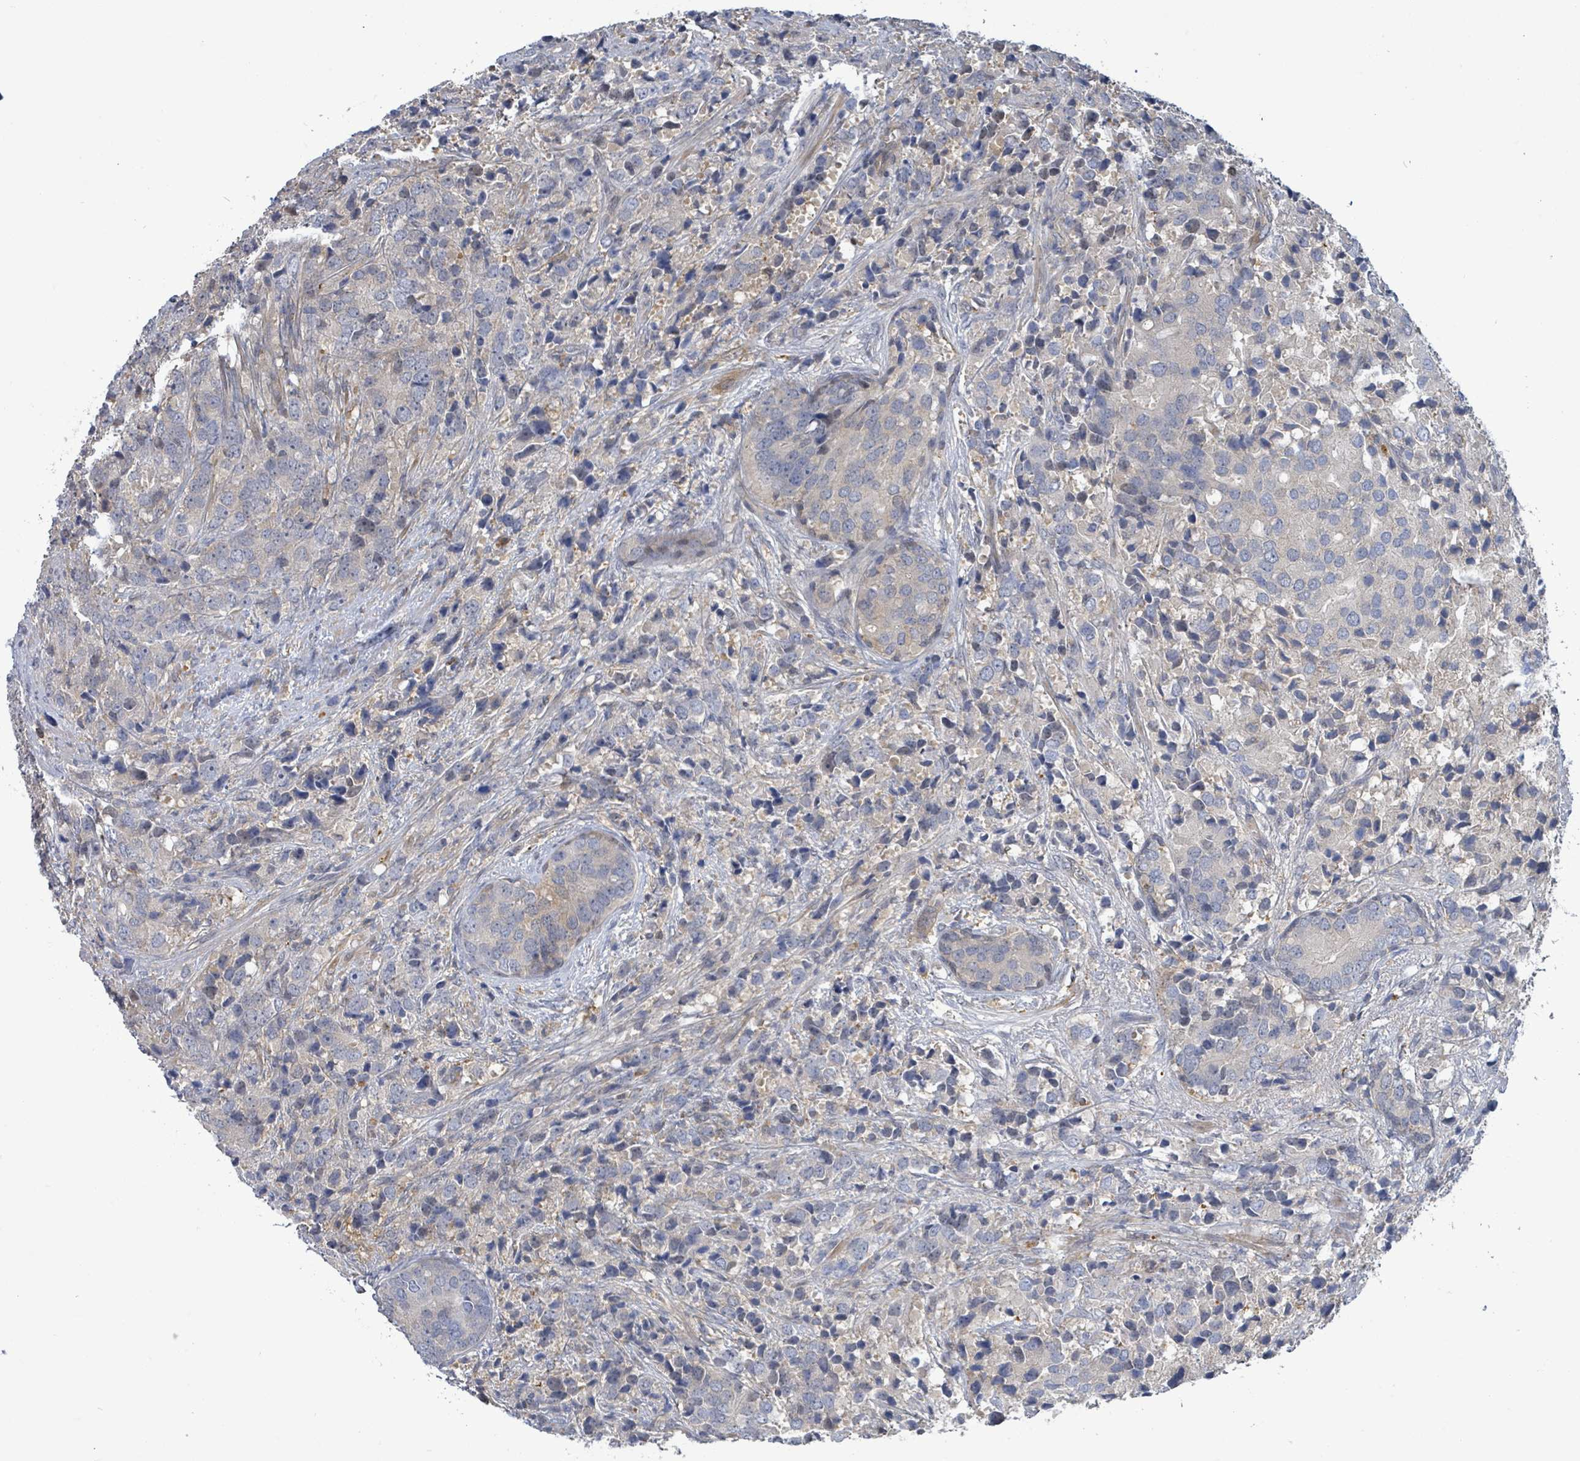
{"staining": {"intensity": "negative", "quantity": "none", "location": "none"}, "tissue": "prostate cancer", "cell_type": "Tumor cells", "image_type": "cancer", "snomed": [{"axis": "morphology", "description": "Adenocarcinoma, High grade"}, {"axis": "topography", "description": "Prostate"}], "caption": "DAB (3,3'-diaminobenzidine) immunohistochemical staining of prostate high-grade adenocarcinoma shows no significant staining in tumor cells.", "gene": "PGAM1", "patient": {"sex": "male", "age": 62}}